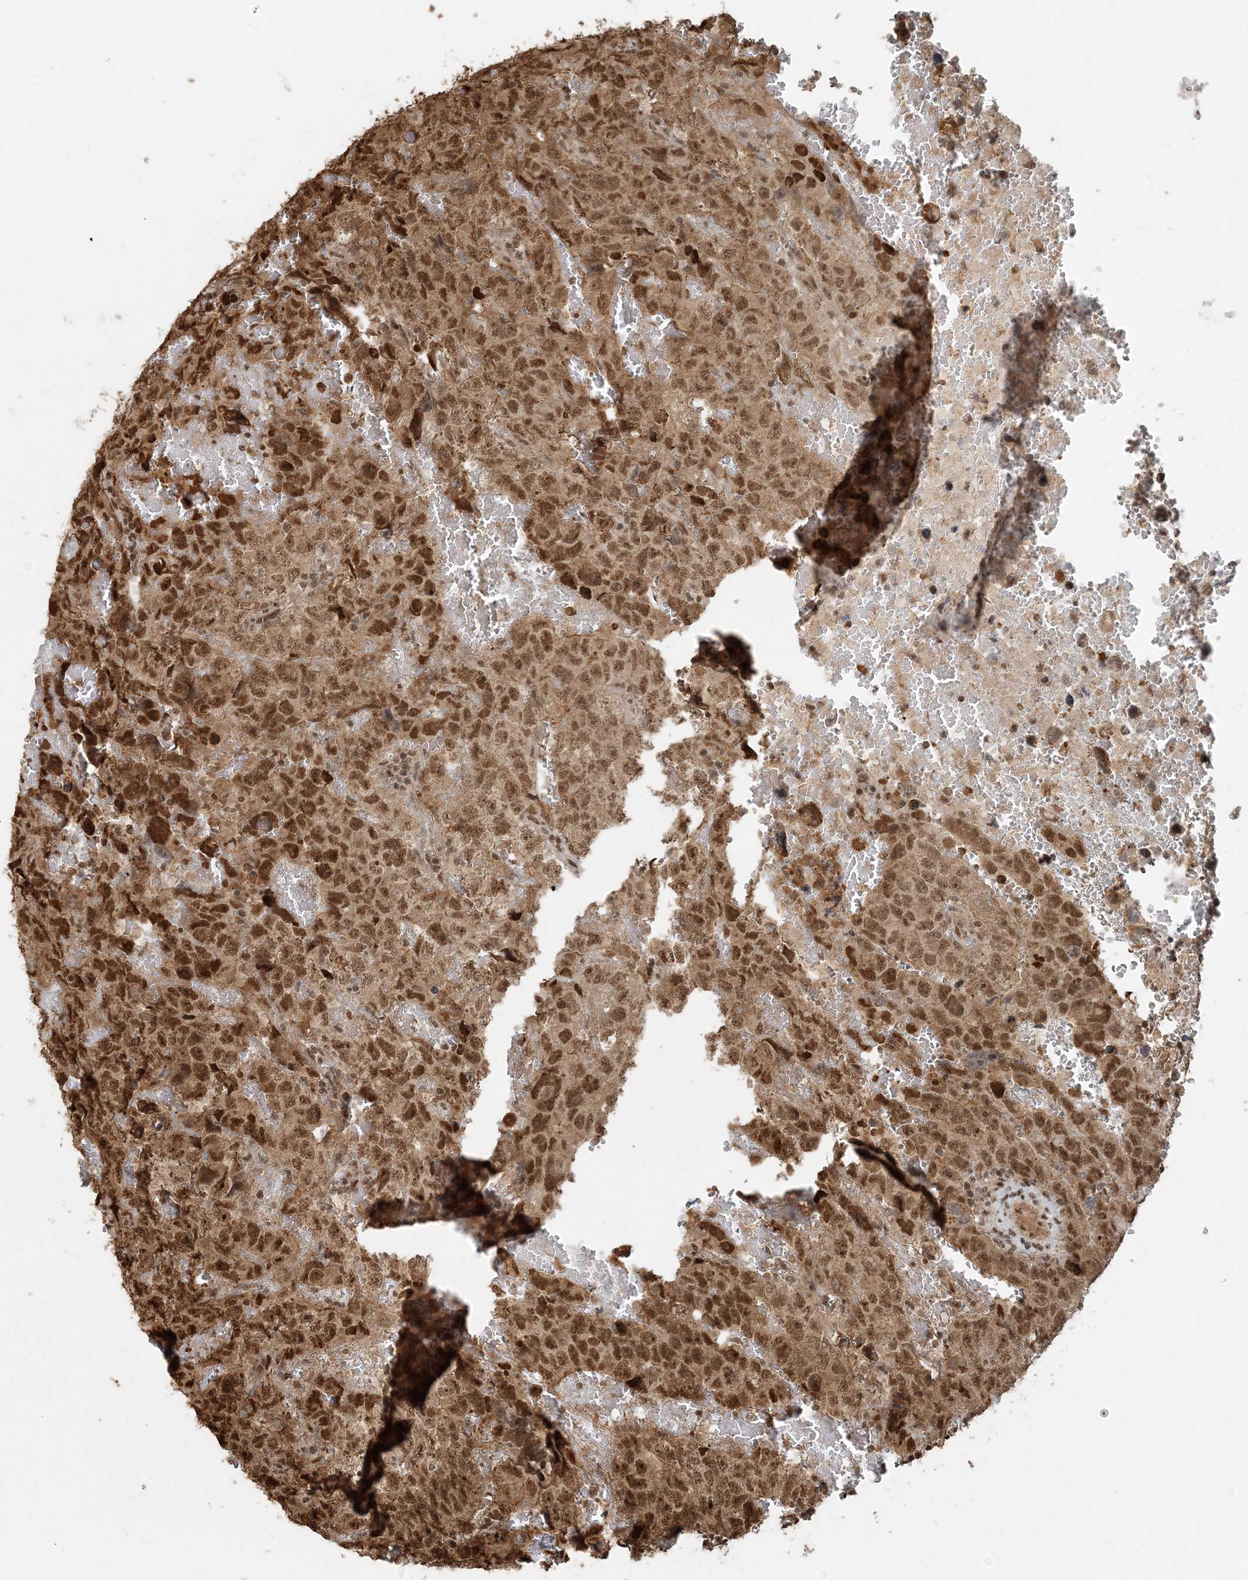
{"staining": {"intensity": "moderate", "quantity": ">75%", "location": "cytoplasmic/membranous,nuclear"}, "tissue": "testis cancer", "cell_type": "Tumor cells", "image_type": "cancer", "snomed": [{"axis": "morphology", "description": "Carcinoma, Embryonal, NOS"}, {"axis": "topography", "description": "Testis"}], "caption": "The image demonstrates staining of testis cancer (embryonal carcinoma), revealing moderate cytoplasmic/membranous and nuclear protein expression (brown color) within tumor cells.", "gene": "ARHGAP35", "patient": {"sex": "male", "age": 45}}